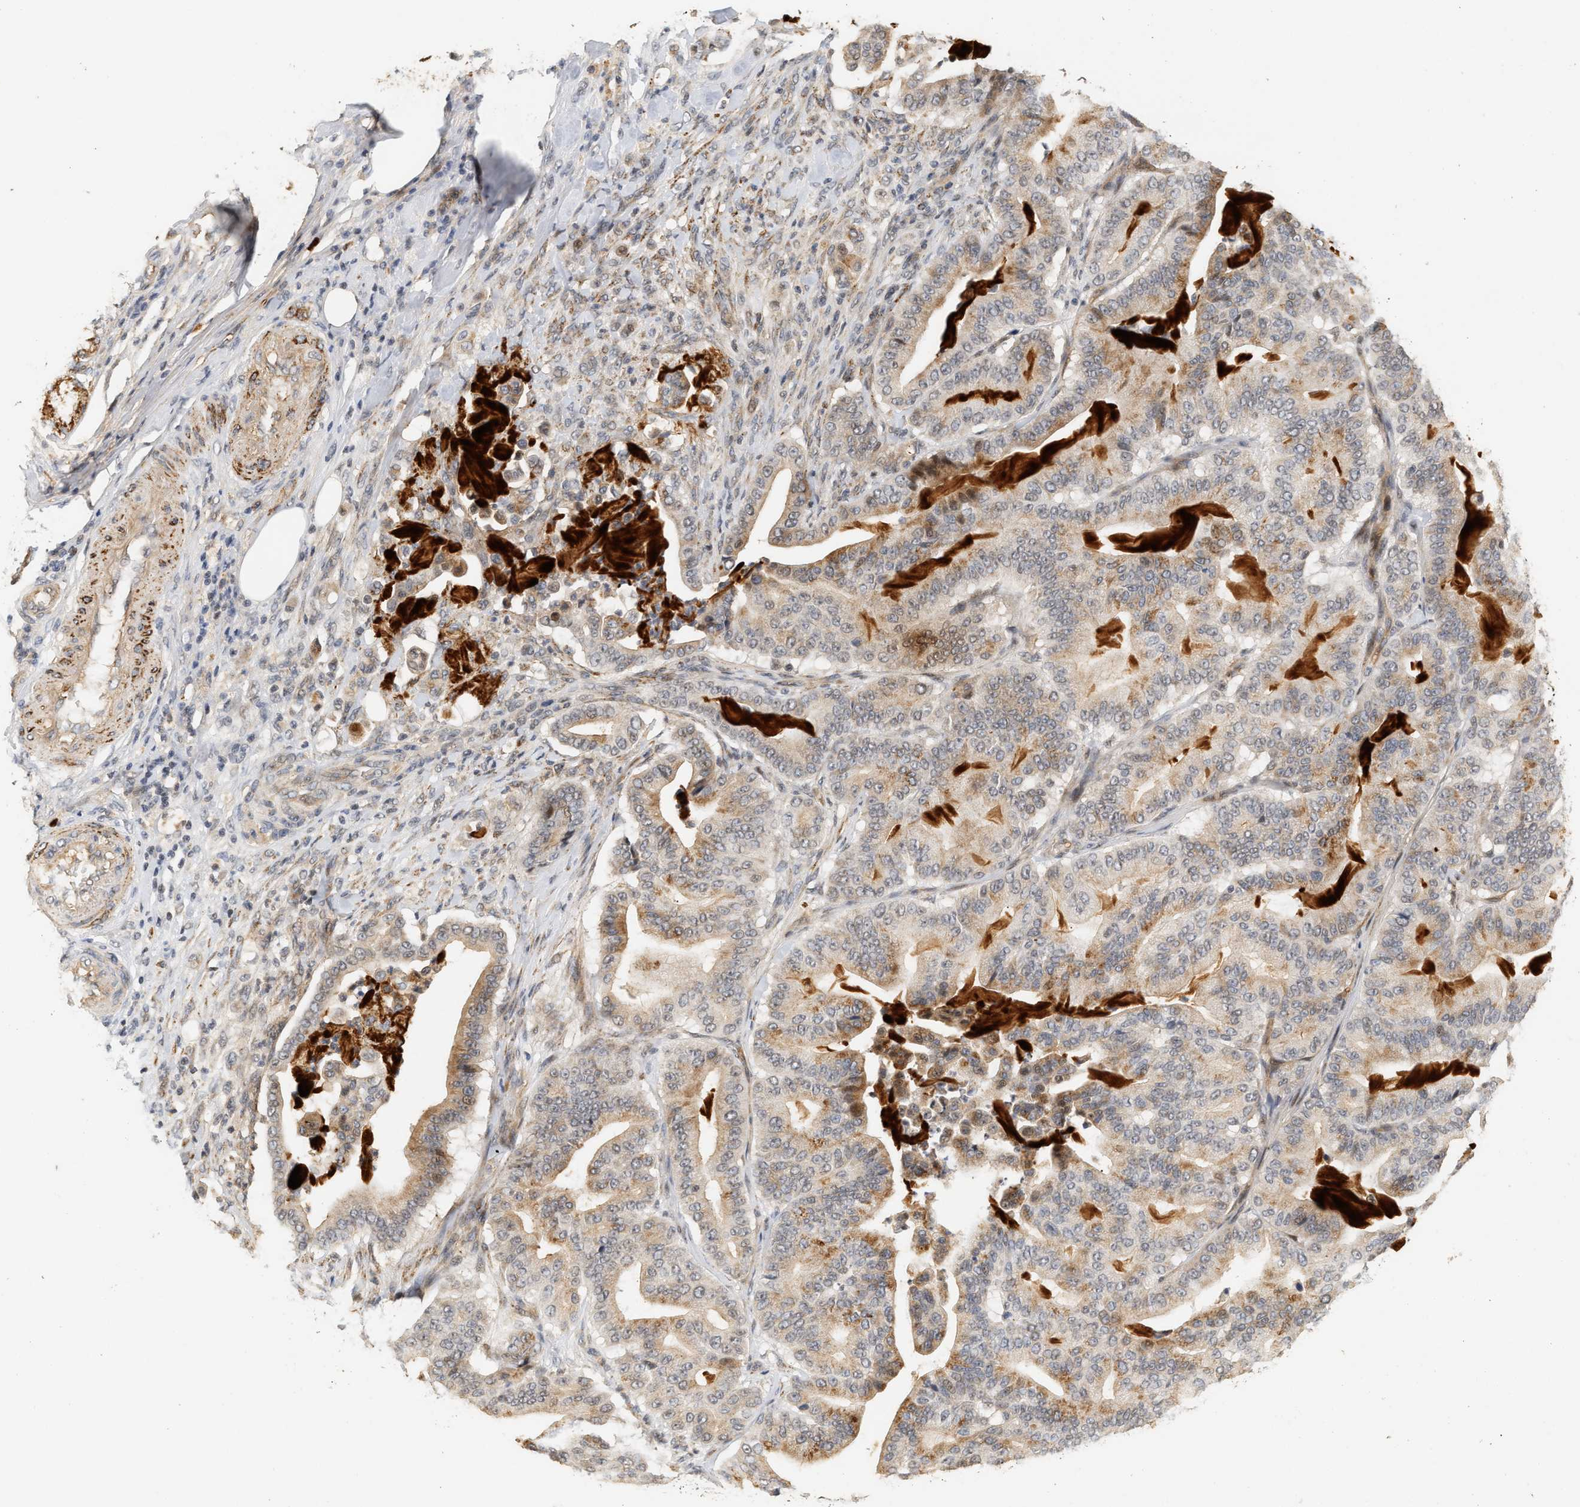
{"staining": {"intensity": "moderate", "quantity": "<25%", "location": "cytoplasmic/membranous"}, "tissue": "pancreatic cancer", "cell_type": "Tumor cells", "image_type": "cancer", "snomed": [{"axis": "morphology", "description": "Adenocarcinoma, NOS"}, {"axis": "topography", "description": "Pancreas"}], "caption": "Protein staining reveals moderate cytoplasmic/membranous staining in about <25% of tumor cells in adenocarcinoma (pancreatic). The staining was performed using DAB (3,3'-diaminobenzidine) to visualize the protein expression in brown, while the nuclei were stained in blue with hematoxylin (Magnification: 20x).", "gene": "PLXND1", "patient": {"sex": "male", "age": 63}}